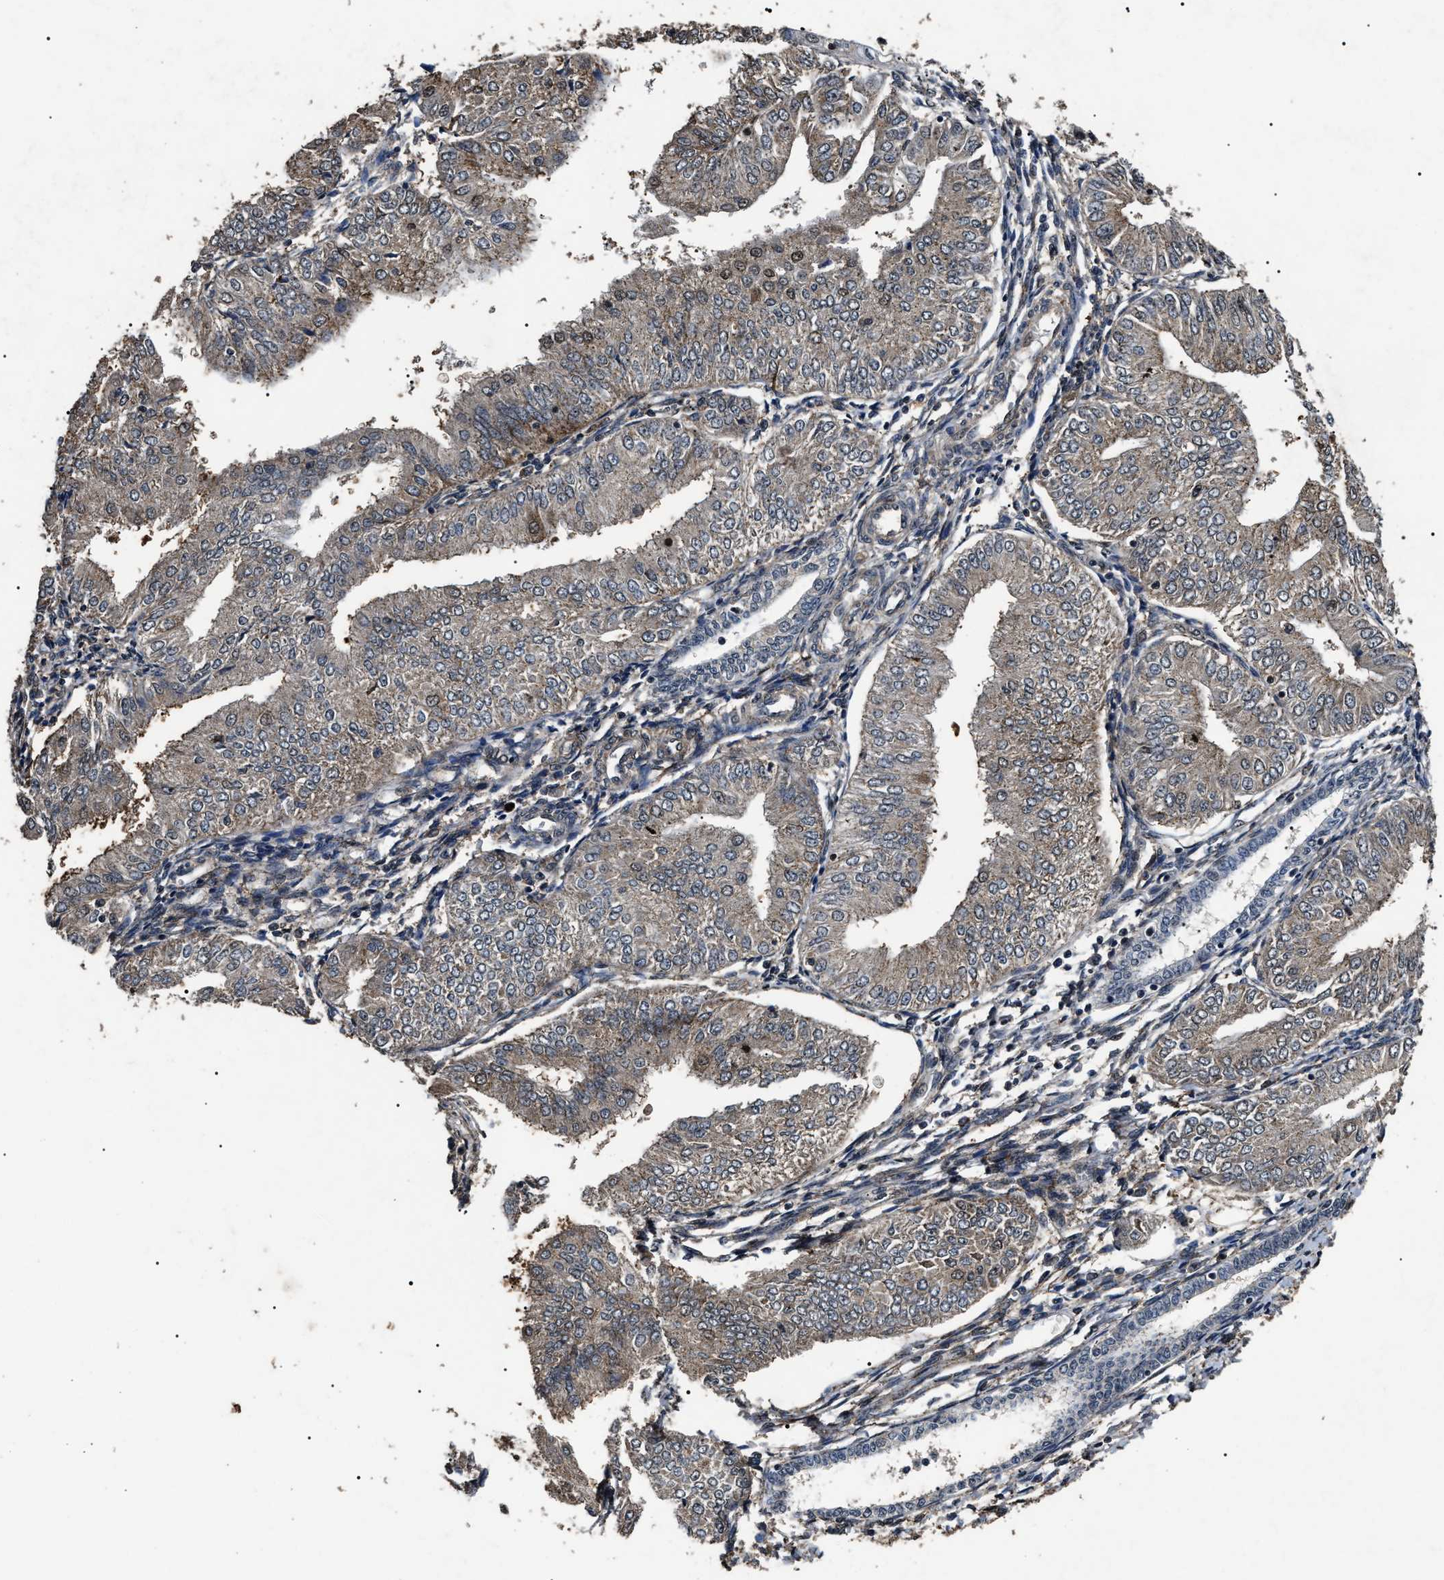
{"staining": {"intensity": "weak", "quantity": "25%-75%", "location": "cytoplasmic/membranous,nuclear"}, "tissue": "endometrial cancer", "cell_type": "Tumor cells", "image_type": "cancer", "snomed": [{"axis": "morphology", "description": "Adenocarcinoma, NOS"}, {"axis": "topography", "description": "Endometrium"}], "caption": "Protein staining by immunohistochemistry reveals weak cytoplasmic/membranous and nuclear expression in about 25%-75% of tumor cells in endometrial cancer (adenocarcinoma).", "gene": "ANP32E", "patient": {"sex": "female", "age": 53}}